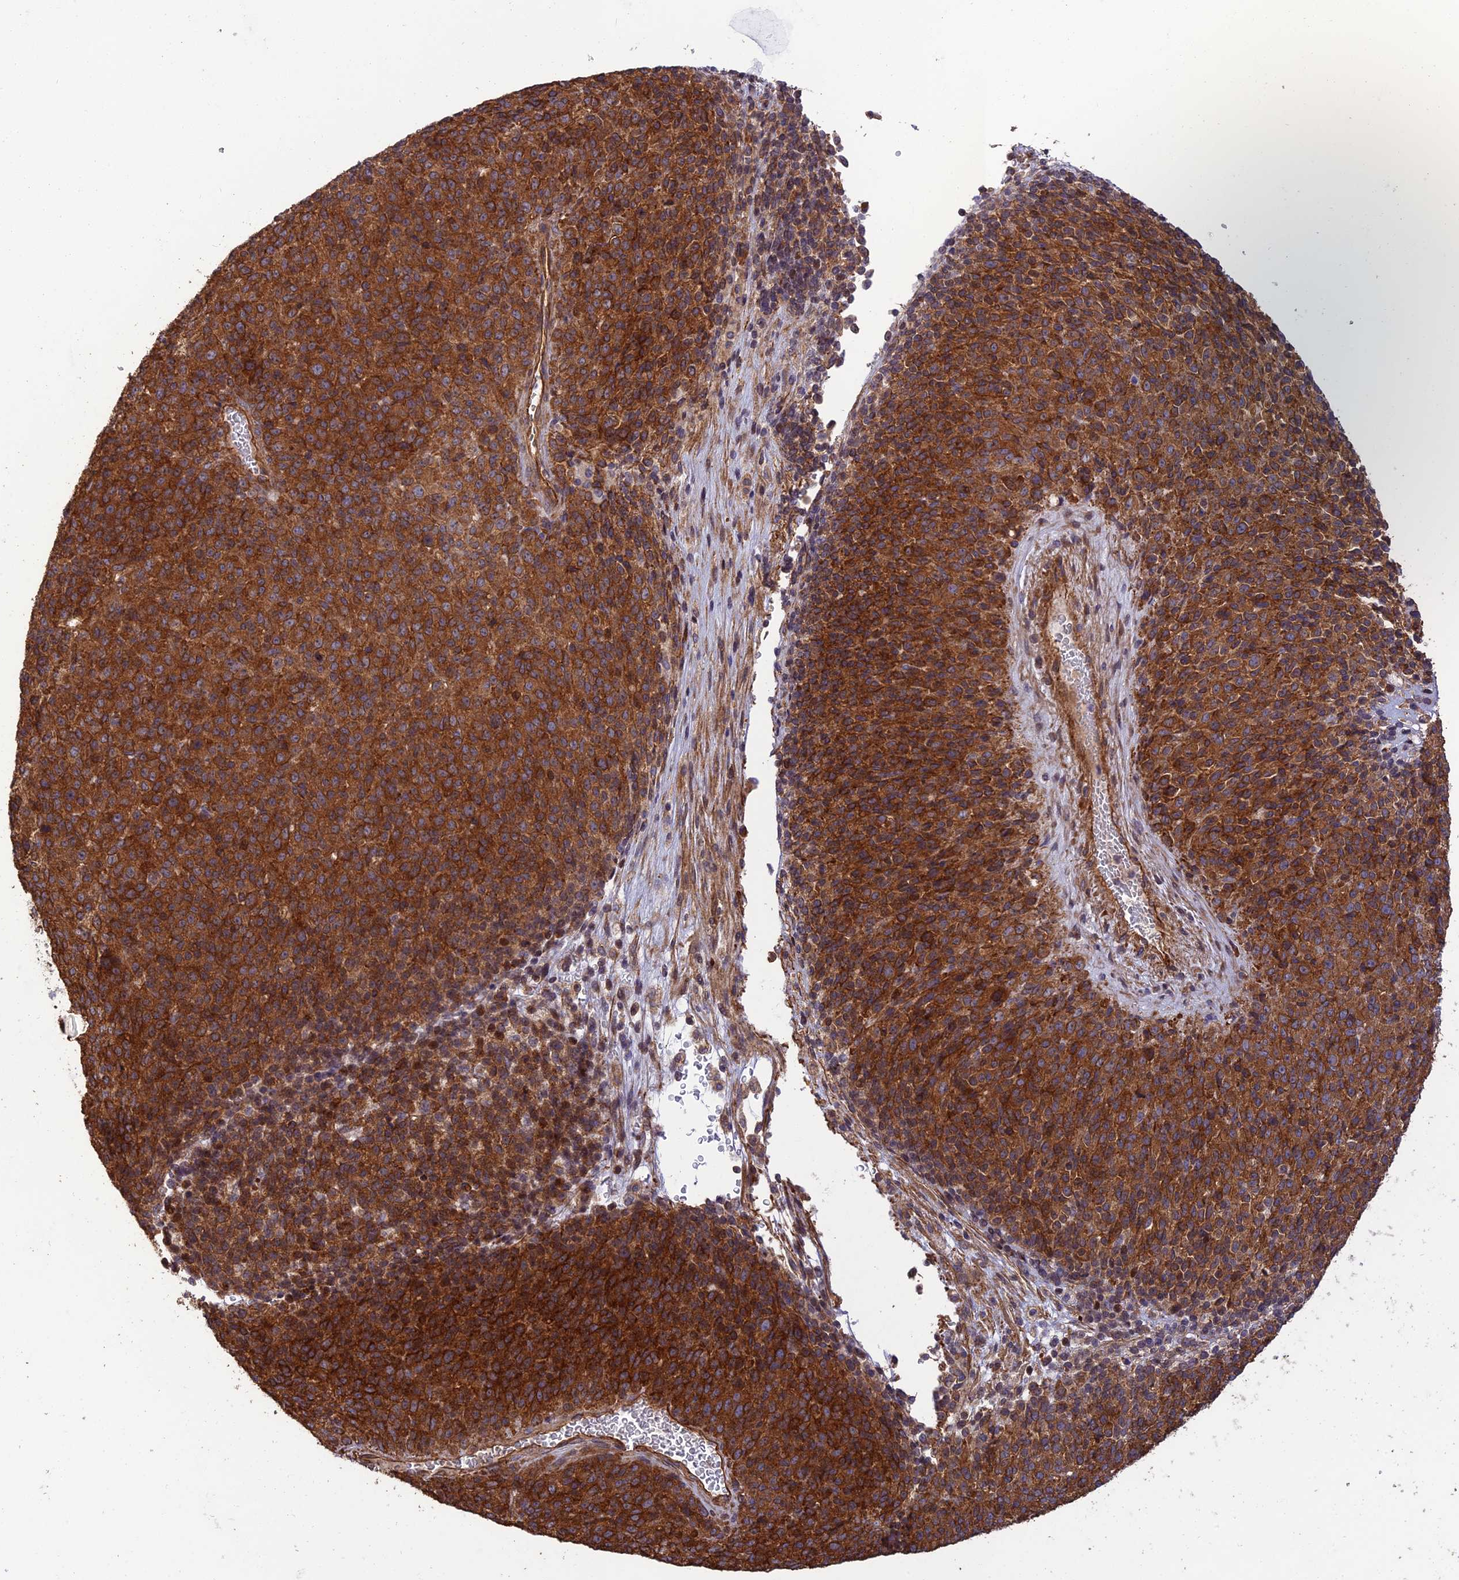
{"staining": {"intensity": "strong", "quantity": ">75%", "location": "cytoplasmic/membranous"}, "tissue": "melanoma", "cell_type": "Tumor cells", "image_type": "cancer", "snomed": [{"axis": "morphology", "description": "Malignant melanoma, Metastatic site"}, {"axis": "topography", "description": "Brain"}], "caption": "Immunohistochemistry (IHC) of human melanoma demonstrates high levels of strong cytoplasmic/membranous positivity in approximately >75% of tumor cells.", "gene": "HOMER2", "patient": {"sex": "female", "age": 56}}